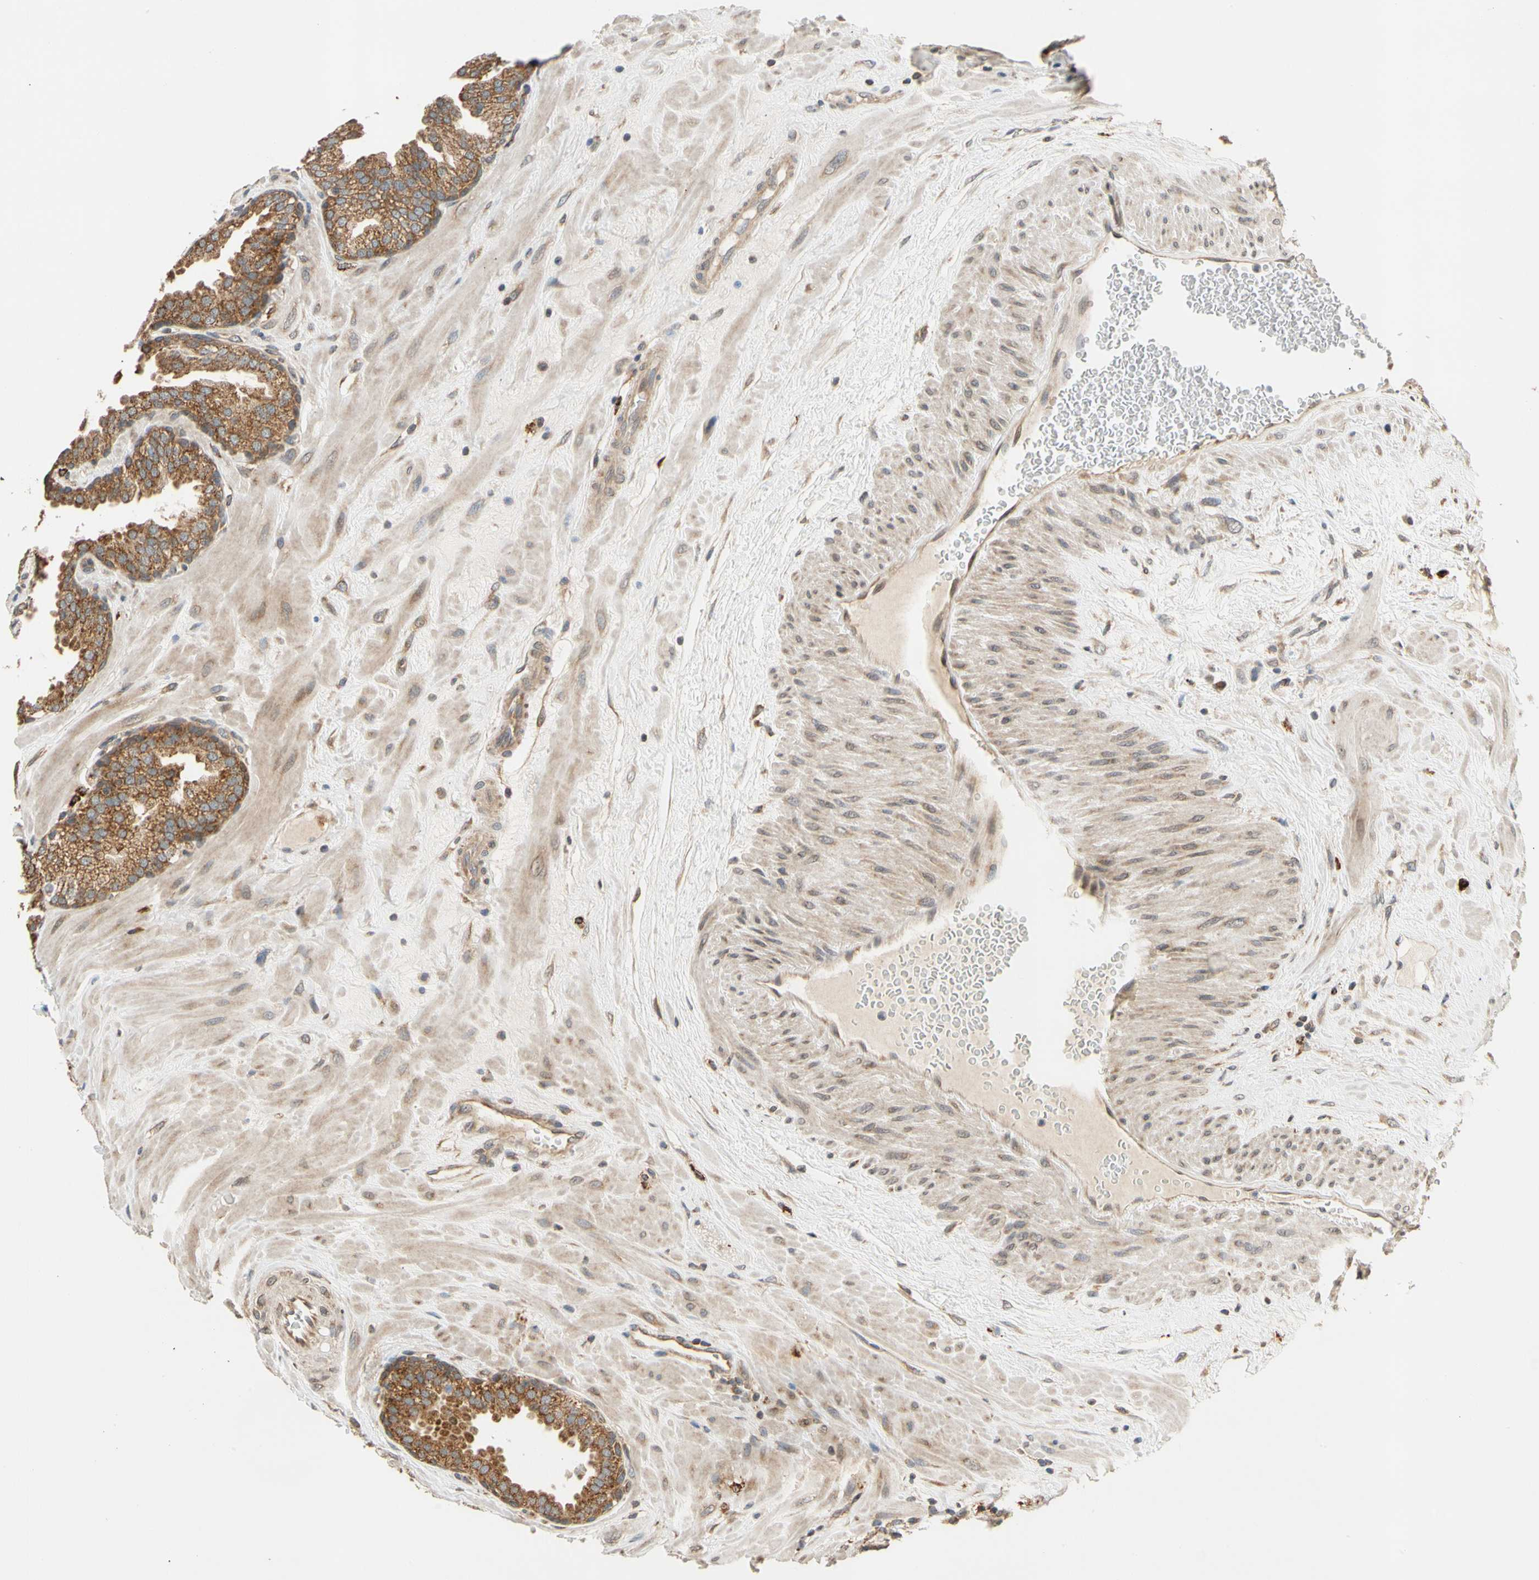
{"staining": {"intensity": "moderate", "quantity": ">75%", "location": "cytoplasmic/membranous"}, "tissue": "prostate", "cell_type": "Glandular cells", "image_type": "normal", "snomed": [{"axis": "morphology", "description": "Normal tissue, NOS"}, {"axis": "topography", "description": "Prostate"}], "caption": "IHC photomicrograph of unremarkable prostate: prostate stained using immunohistochemistry displays medium levels of moderate protein expression localized specifically in the cytoplasmic/membranous of glandular cells, appearing as a cytoplasmic/membranous brown color.", "gene": "ANKHD1", "patient": {"sex": "male", "age": 51}}